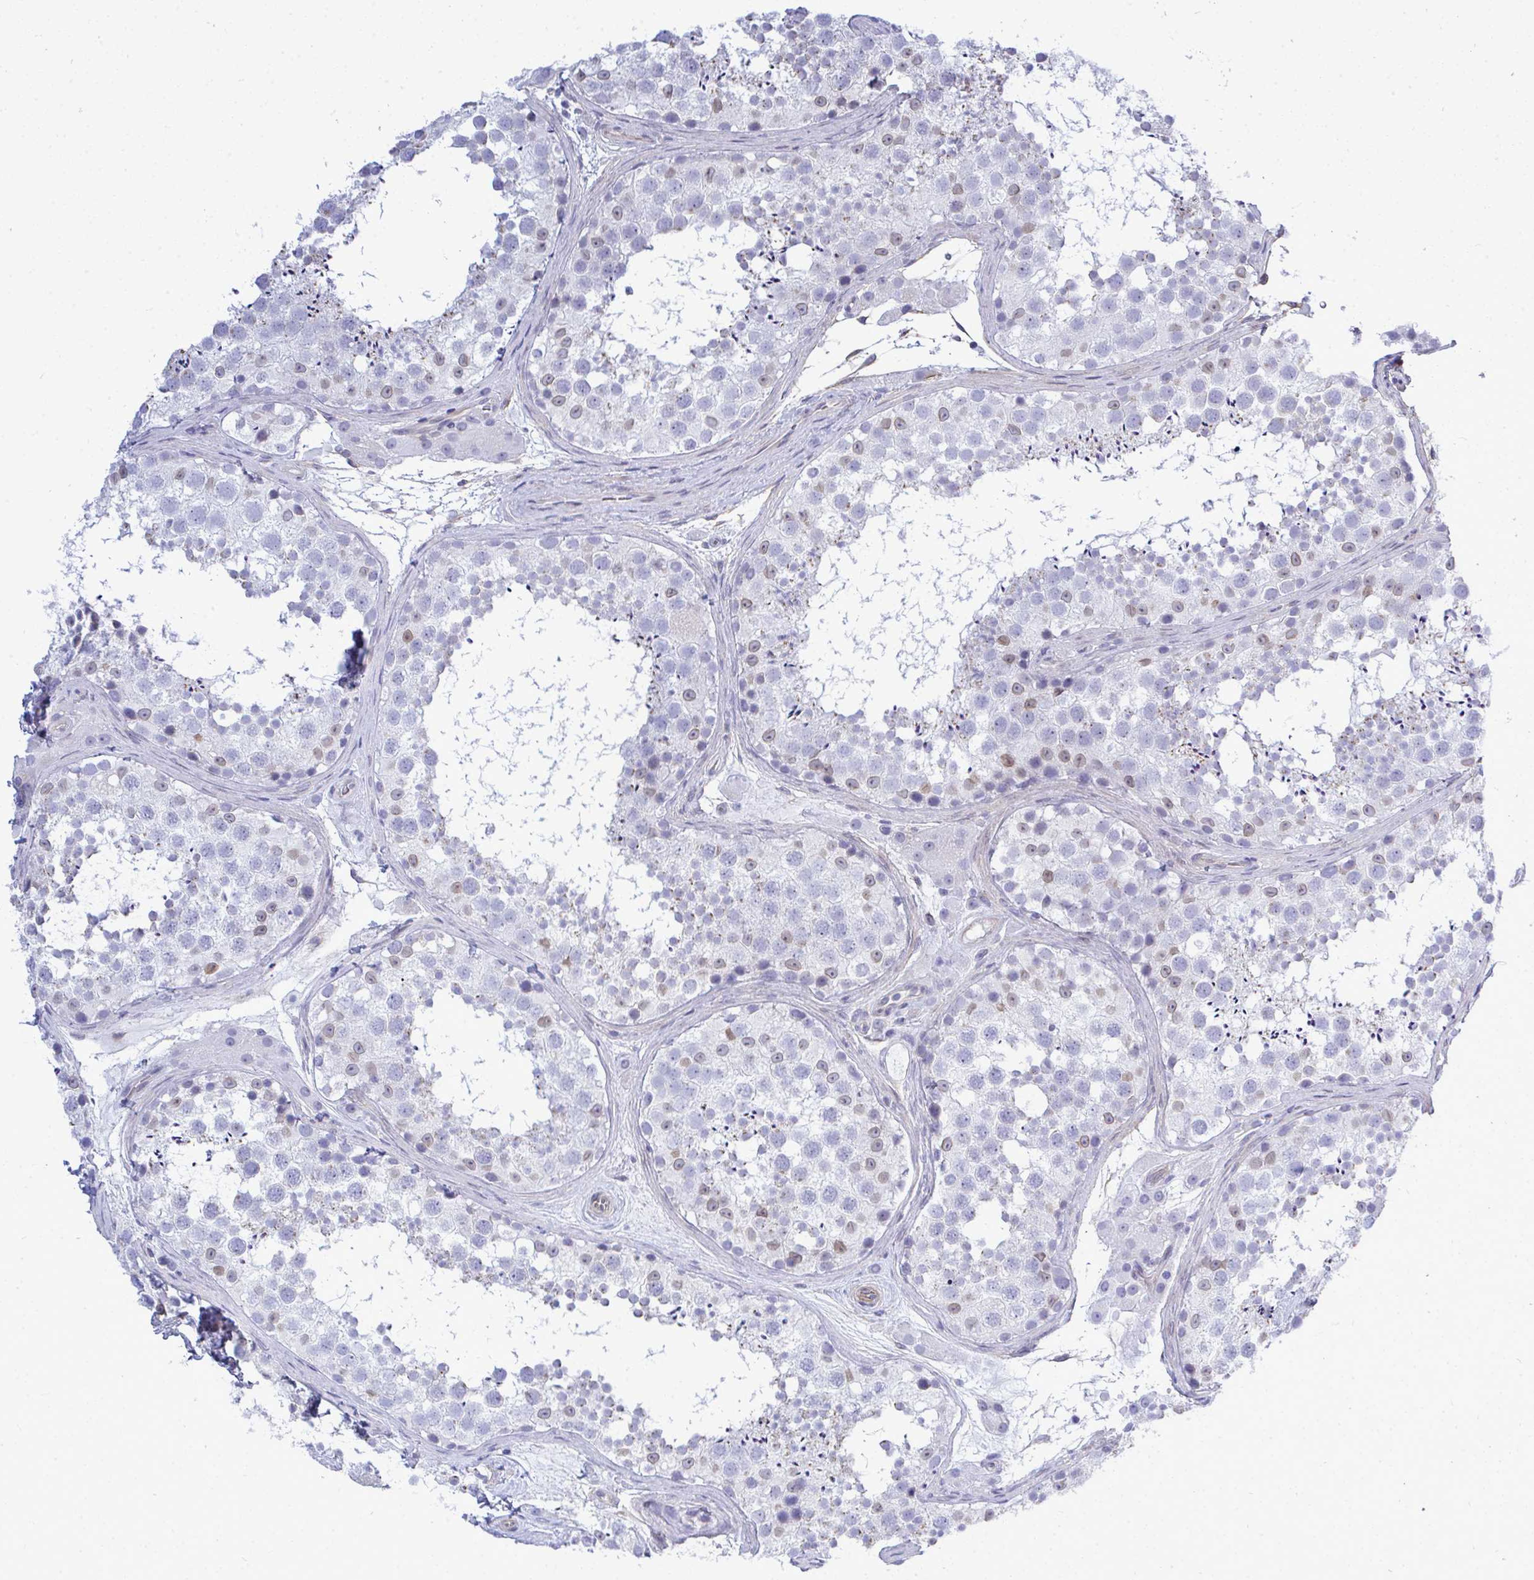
{"staining": {"intensity": "moderate", "quantity": "<25%", "location": "nuclear"}, "tissue": "testis", "cell_type": "Cells in seminiferous ducts", "image_type": "normal", "snomed": [{"axis": "morphology", "description": "Normal tissue, NOS"}, {"axis": "topography", "description": "Testis"}], "caption": "Immunohistochemical staining of unremarkable human testis demonstrates <25% levels of moderate nuclear protein staining in about <25% of cells in seminiferous ducts.", "gene": "SLC25A51", "patient": {"sex": "male", "age": 41}}